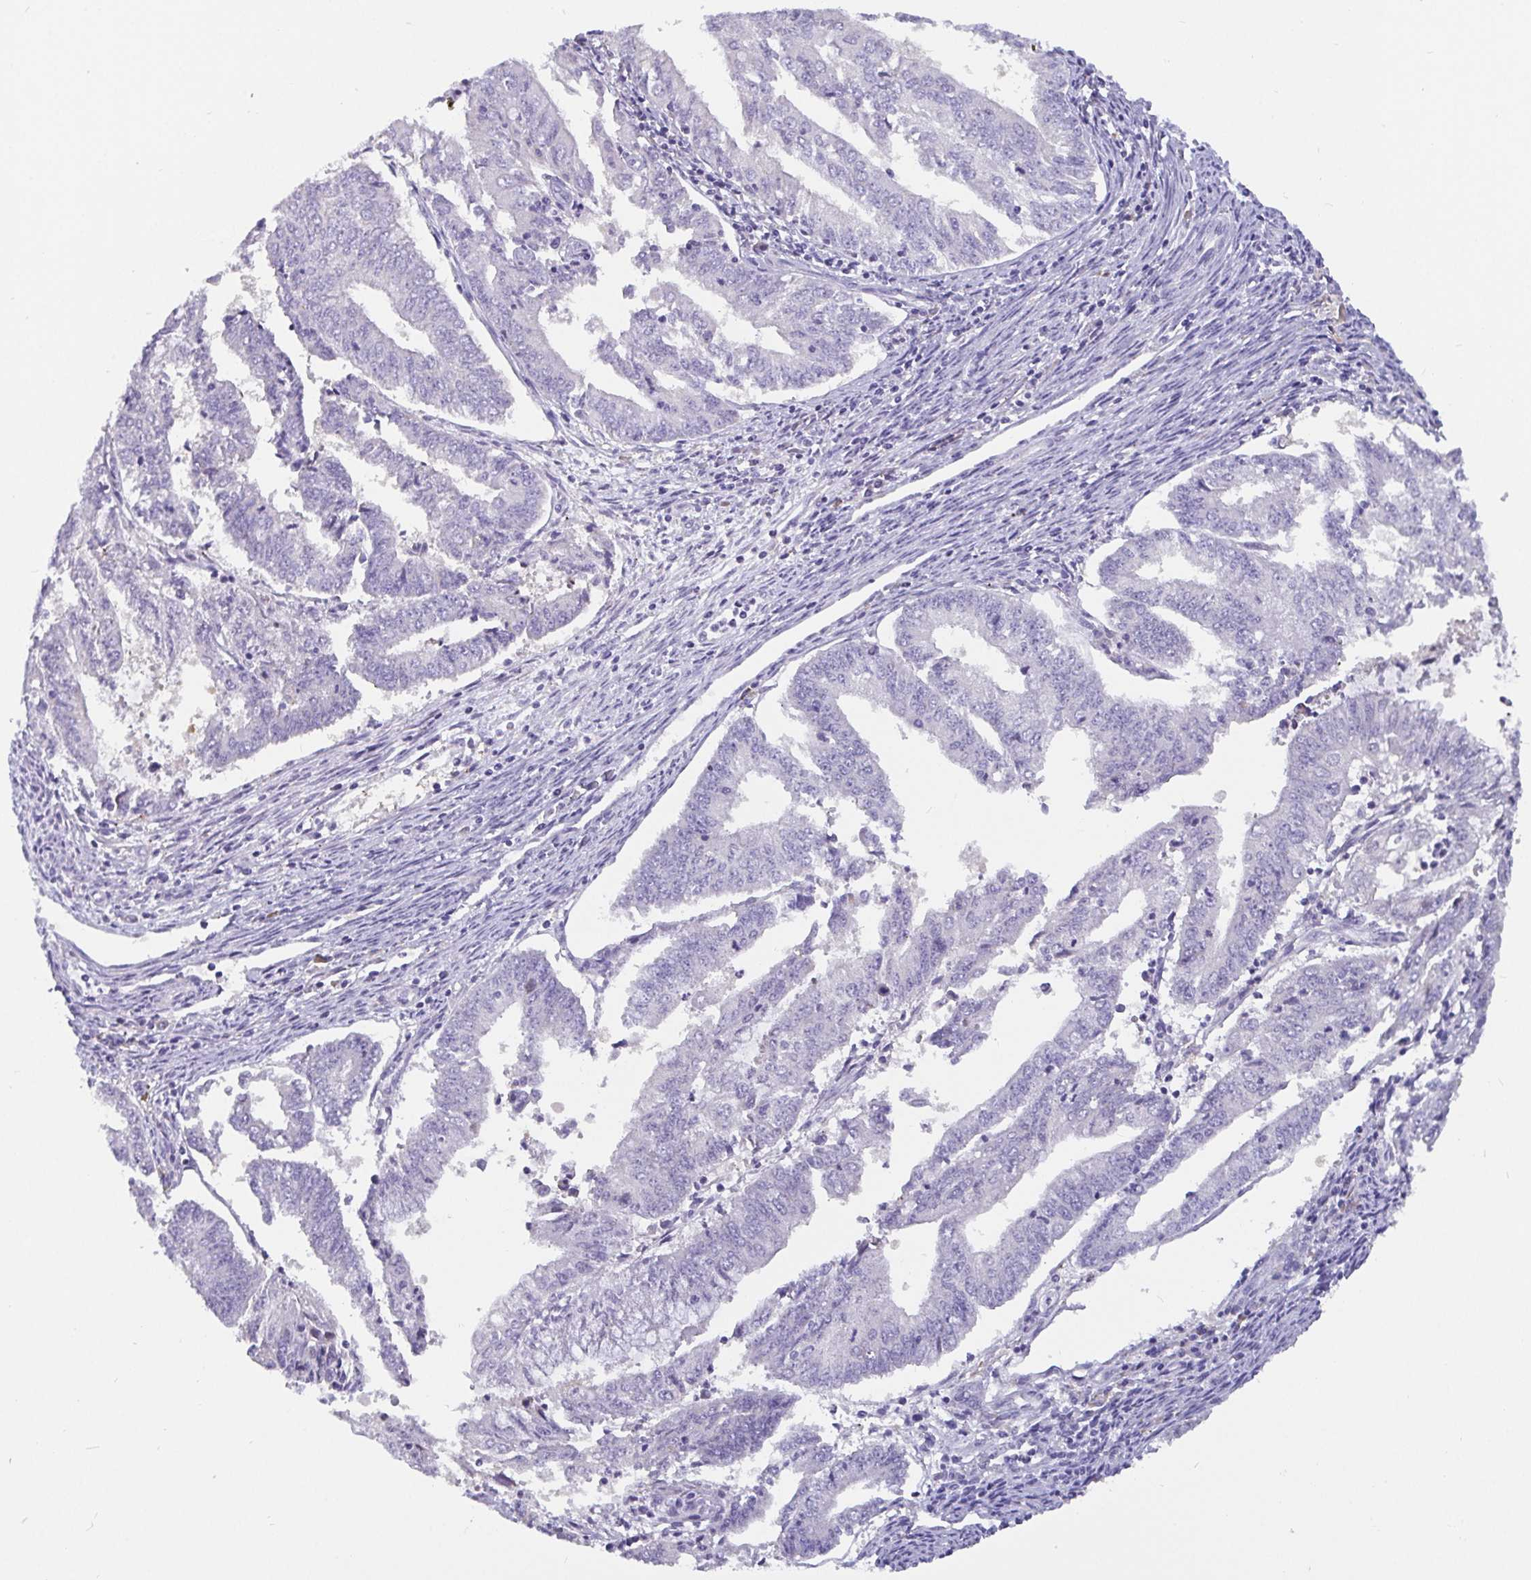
{"staining": {"intensity": "negative", "quantity": "none", "location": "none"}, "tissue": "endometrial cancer", "cell_type": "Tumor cells", "image_type": "cancer", "snomed": [{"axis": "morphology", "description": "Adenocarcinoma, NOS"}, {"axis": "topography", "description": "Endometrium"}], "caption": "Immunohistochemical staining of human endometrial cancer (adenocarcinoma) exhibits no significant staining in tumor cells.", "gene": "ADAMTS6", "patient": {"sex": "female", "age": 61}}